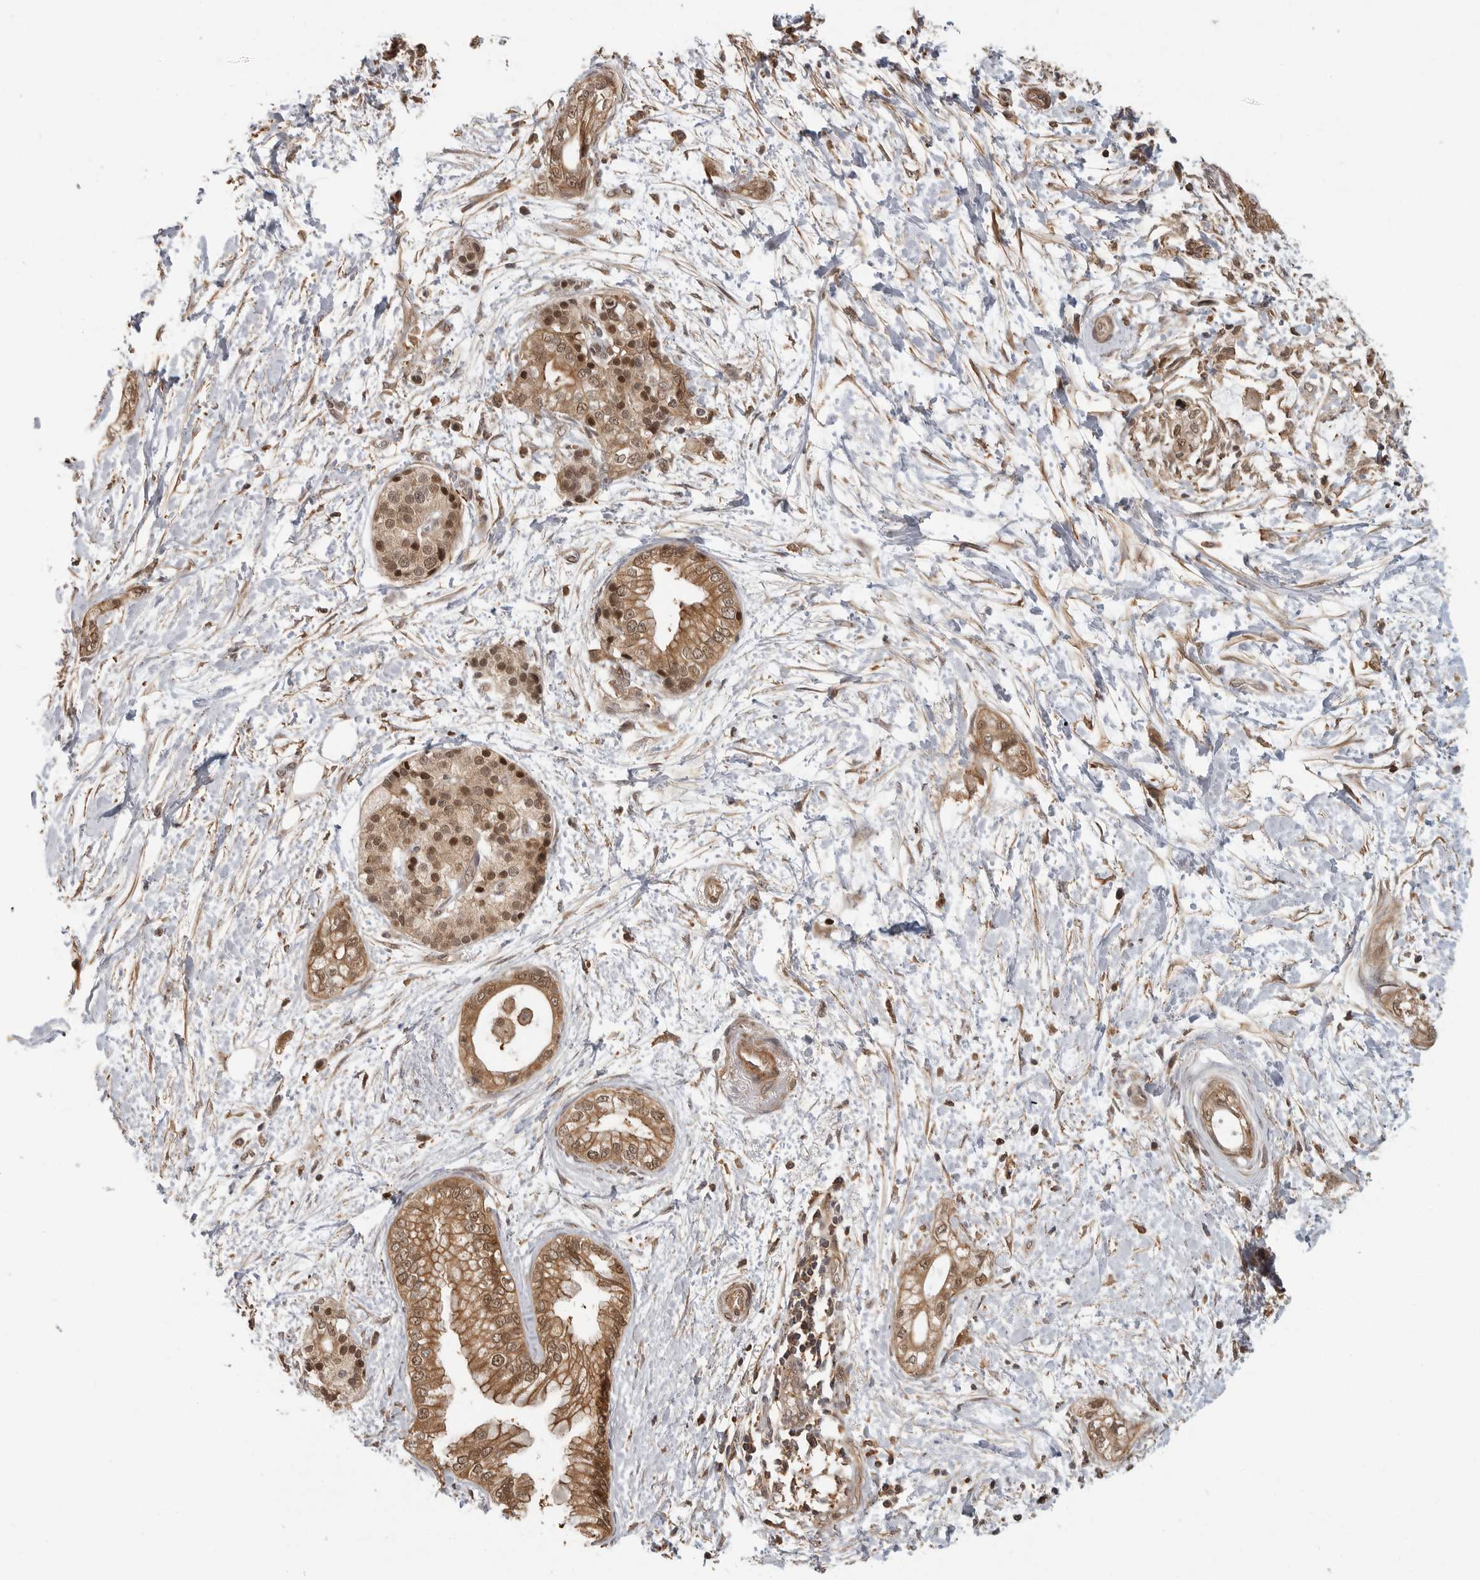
{"staining": {"intensity": "moderate", "quantity": ">75%", "location": "cytoplasmic/membranous,nuclear"}, "tissue": "pancreatic cancer", "cell_type": "Tumor cells", "image_type": "cancer", "snomed": [{"axis": "morphology", "description": "Adenocarcinoma, NOS"}, {"axis": "topography", "description": "Pancreas"}], "caption": "This is a histology image of IHC staining of adenocarcinoma (pancreatic), which shows moderate expression in the cytoplasmic/membranous and nuclear of tumor cells.", "gene": "ERN1", "patient": {"sex": "male", "age": 68}}